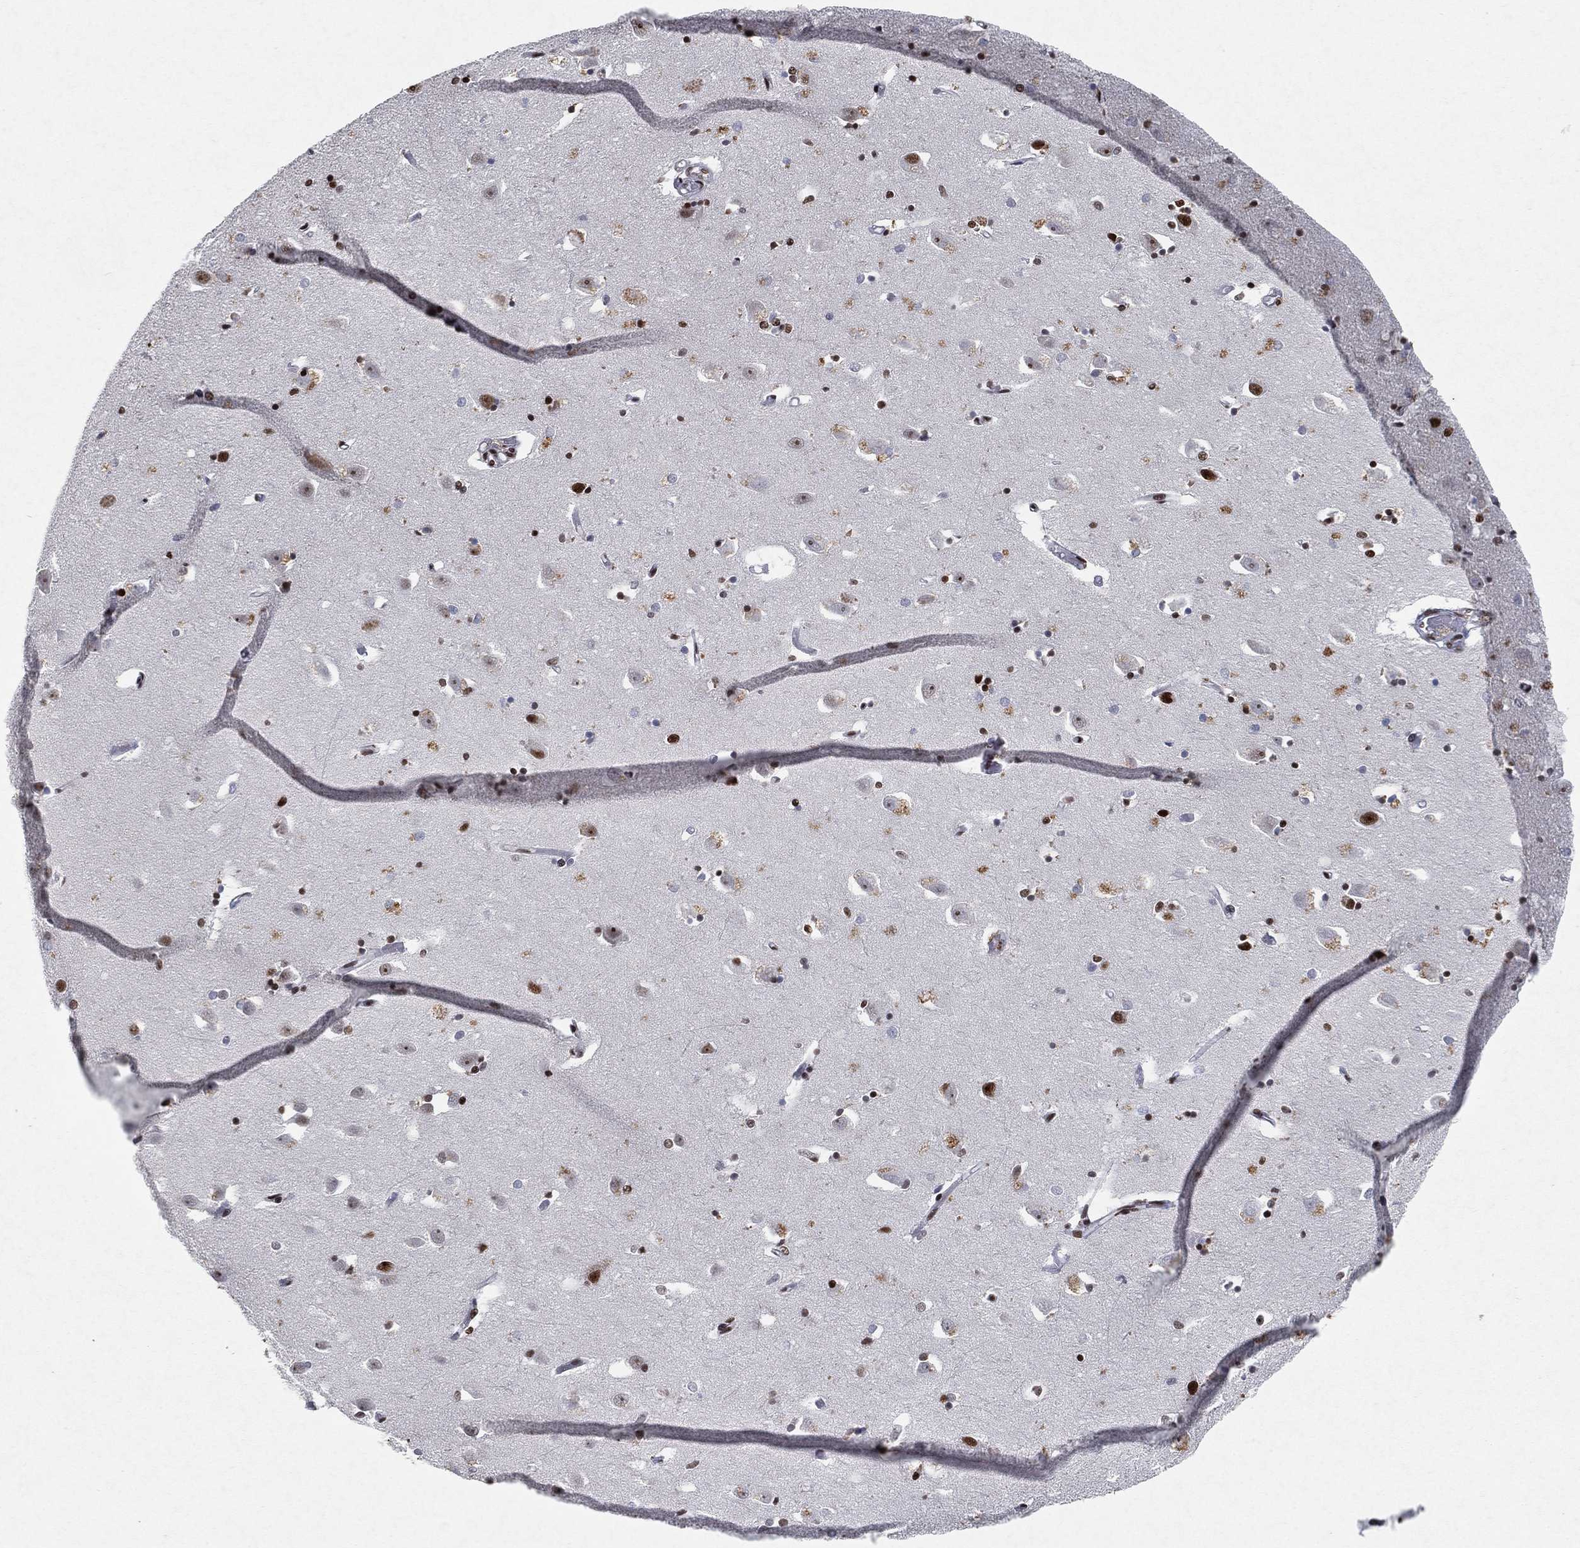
{"staining": {"intensity": "strong", "quantity": "<25%", "location": "nuclear"}, "tissue": "hippocampus", "cell_type": "Glial cells", "image_type": "normal", "snomed": [{"axis": "morphology", "description": "Normal tissue, NOS"}, {"axis": "topography", "description": "Lateral ventricle wall"}, {"axis": "topography", "description": "Hippocampus"}], "caption": "A medium amount of strong nuclear staining is seen in approximately <25% of glial cells in normal hippocampus.", "gene": "DDX27", "patient": {"sex": "female", "age": 63}}